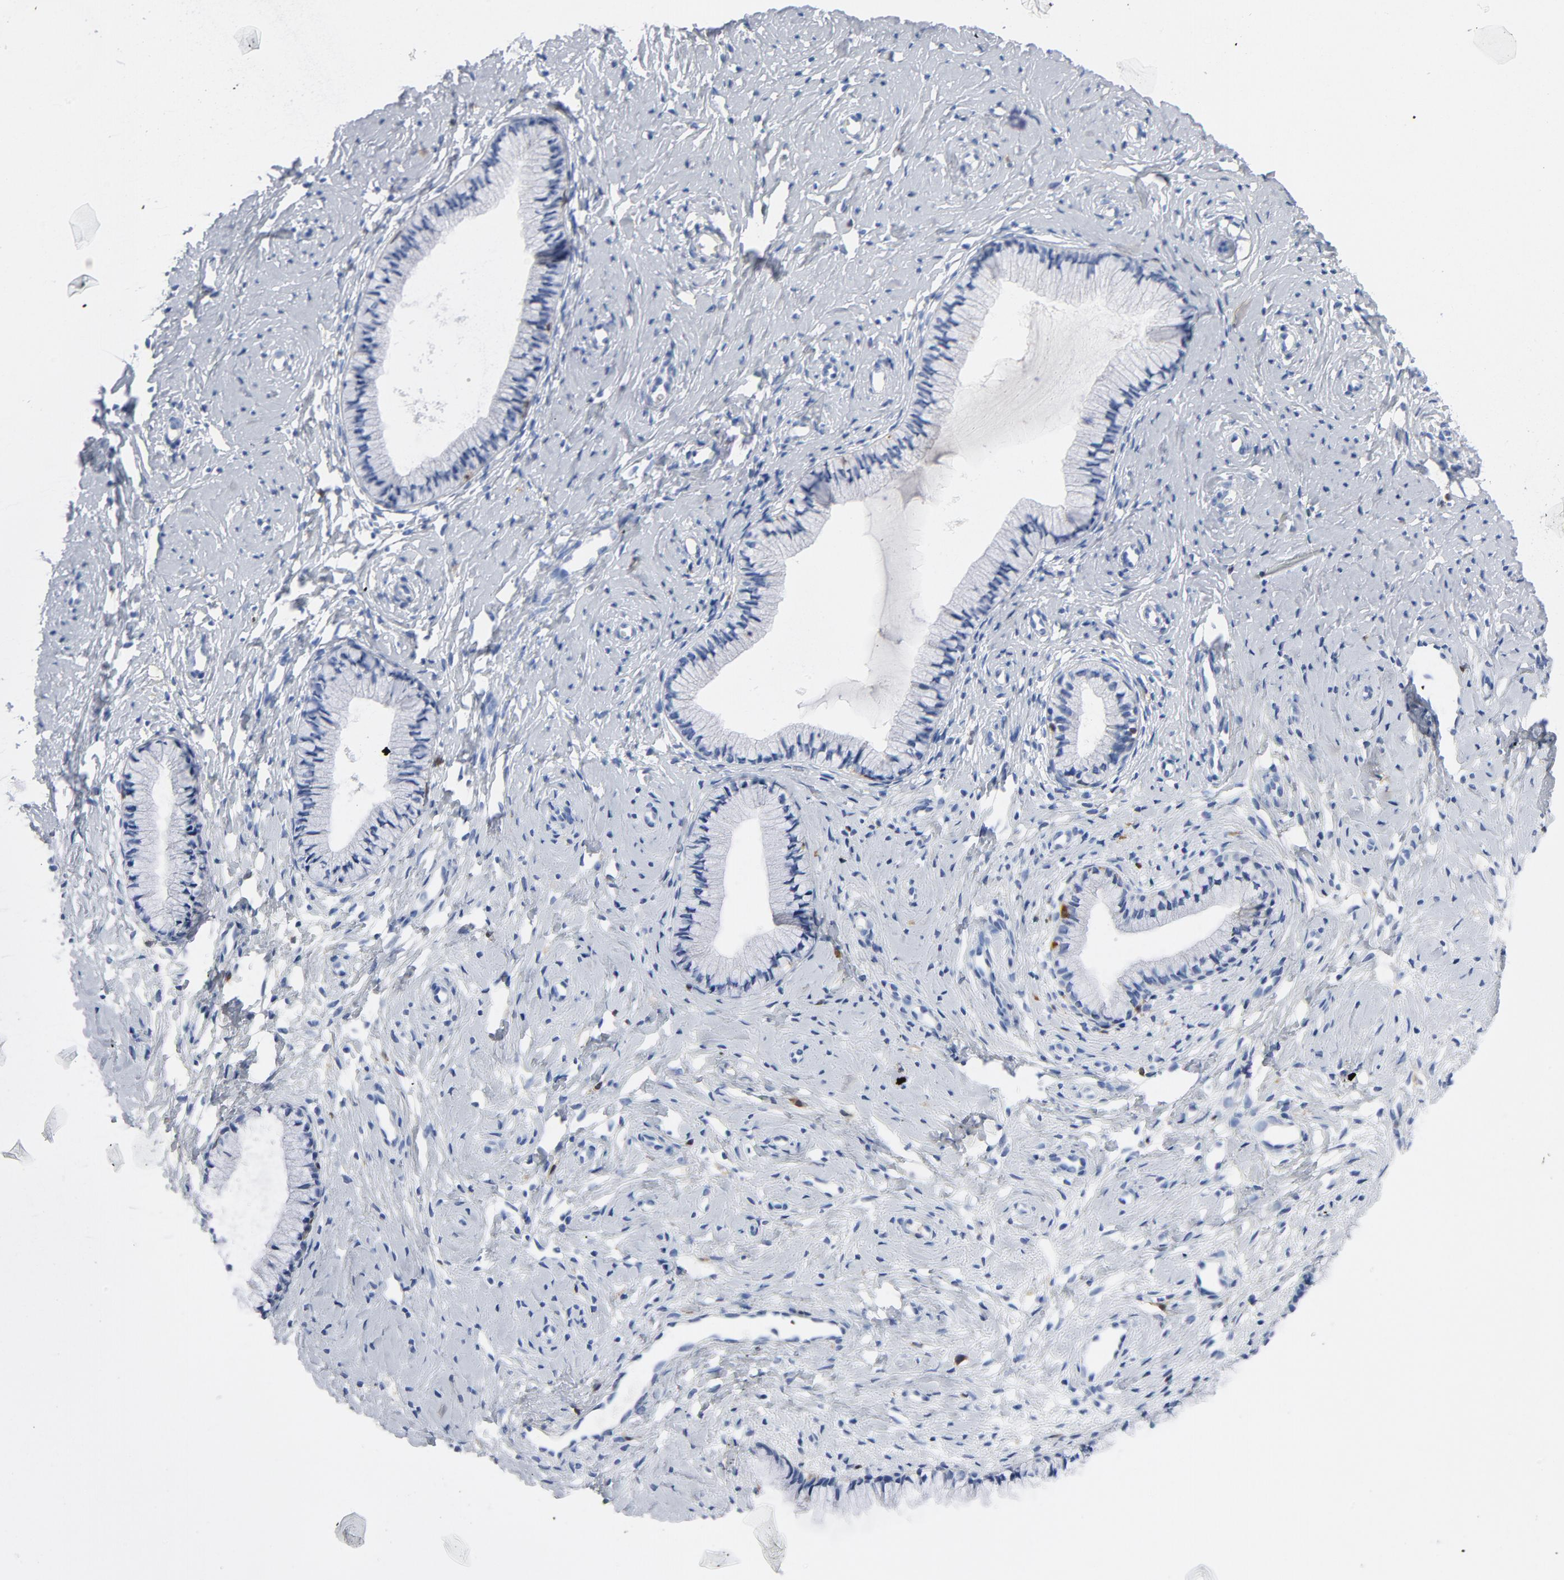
{"staining": {"intensity": "negative", "quantity": "none", "location": "none"}, "tissue": "cervix", "cell_type": "Glandular cells", "image_type": "normal", "snomed": [{"axis": "morphology", "description": "Normal tissue, NOS"}, {"axis": "topography", "description": "Cervix"}], "caption": "An immunohistochemistry histopathology image of unremarkable cervix is shown. There is no staining in glandular cells of cervix. (DAB IHC visualized using brightfield microscopy, high magnification).", "gene": "NCF1", "patient": {"sex": "female", "age": 46}}